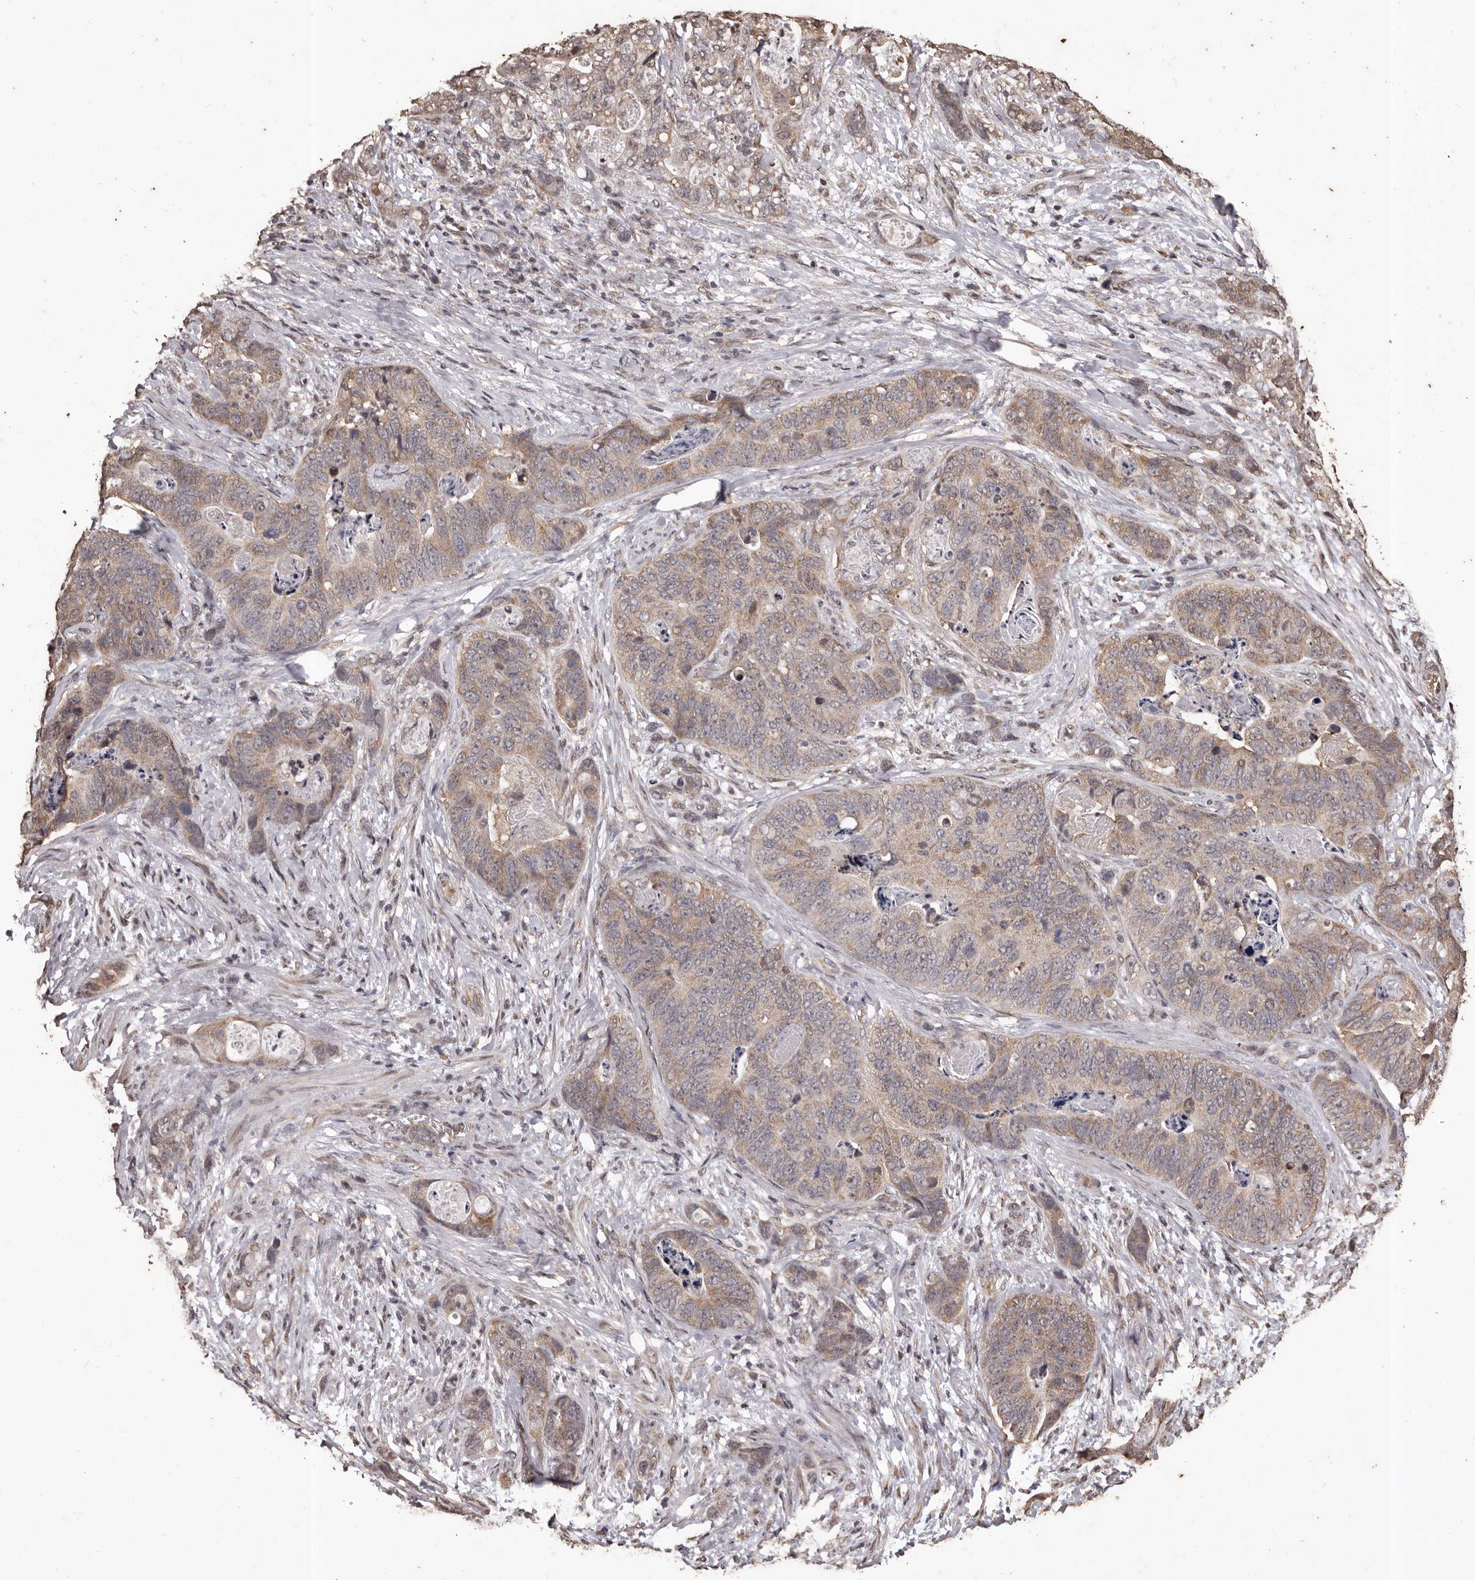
{"staining": {"intensity": "weak", "quantity": ">75%", "location": "cytoplasmic/membranous"}, "tissue": "stomach cancer", "cell_type": "Tumor cells", "image_type": "cancer", "snomed": [{"axis": "morphology", "description": "Normal tissue, NOS"}, {"axis": "morphology", "description": "Adenocarcinoma, NOS"}, {"axis": "topography", "description": "Stomach"}], "caption": "Stomach adenocarcinoma stained with a protein marker shows weak staining in tumor cells.", "gene": "NAV1", "patient": {"sex": "female", "age": 89}}